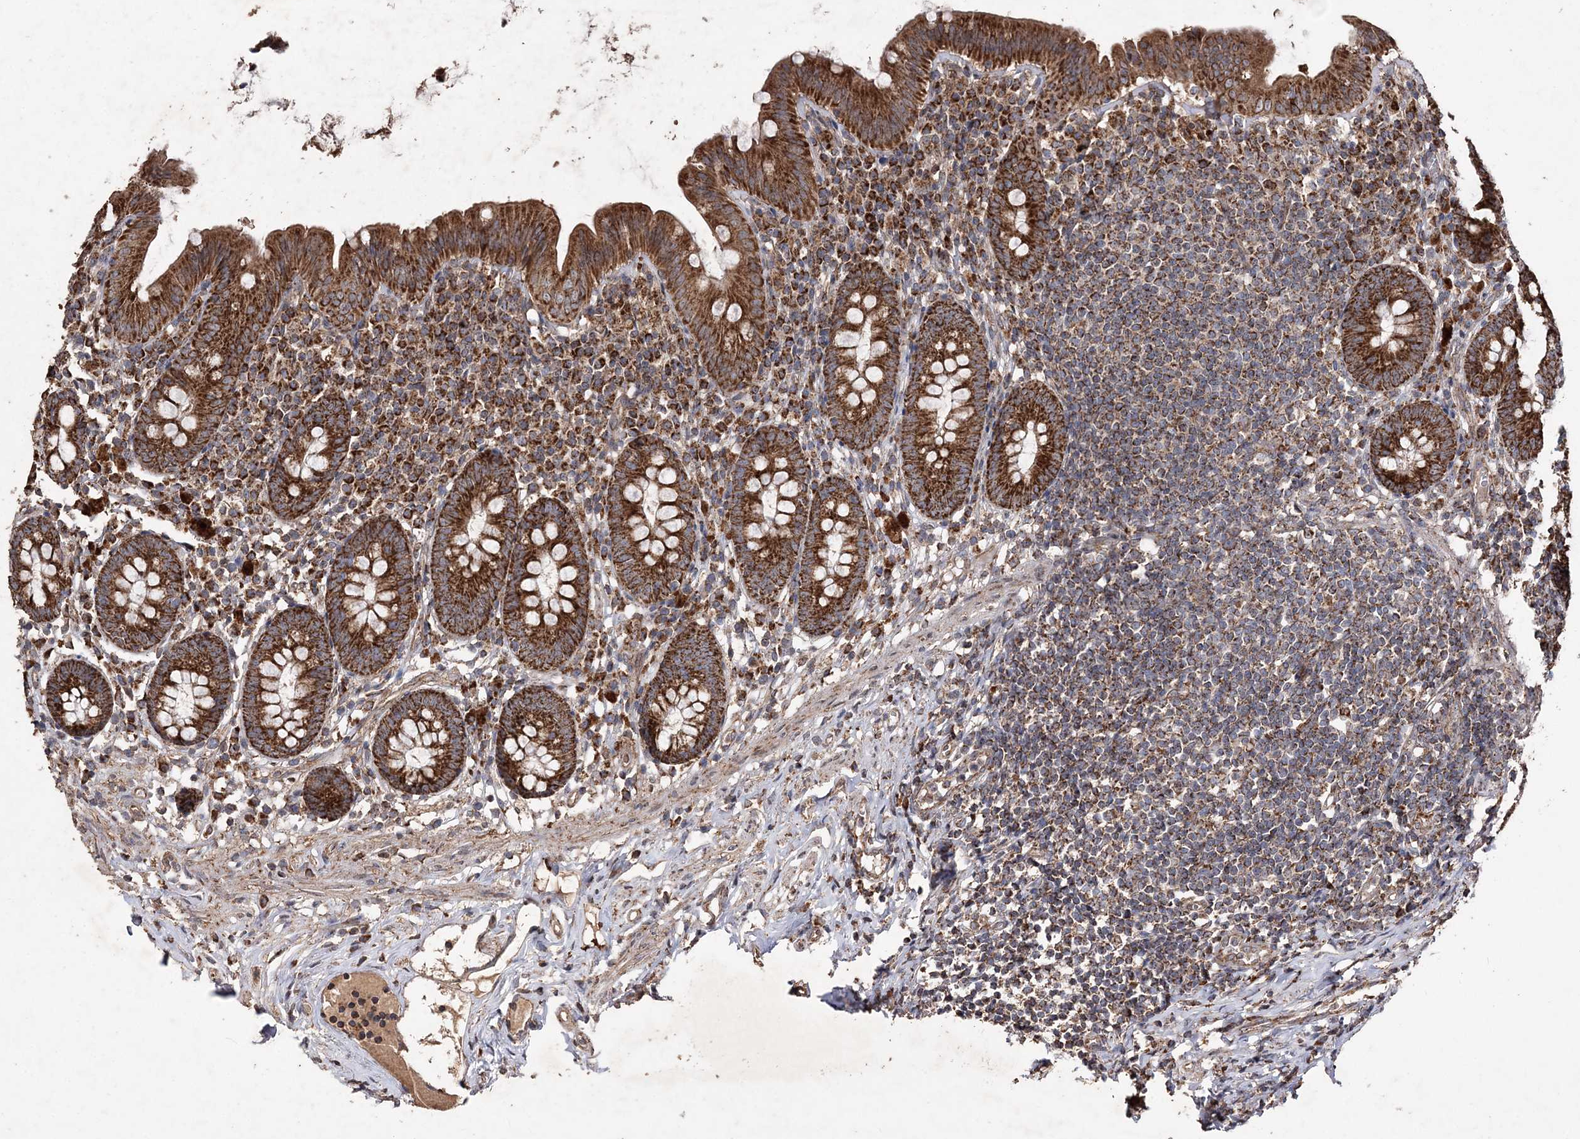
{"staining": {"intensity": "strong", "quantity": ">75%", "location": "cytoplasmic/membranous"}, "tissue": "appendix", "cell_type": "Glandular cells", "image_type": "normal", "snomed": [{"axis": "morphology", "description": "Normal tissue, NOS"}, {"axis": "topography", "description": "Appendix"}], "caption": "Appendix stained with DAB (3,3'-diaminobenzidine) IHC reveals high levels of strong cytoplasmic/membranous positivity in about >75% of glandular cells. The staining was performed using DAB (3,3'-diaminobenzidine), with brown indicating positive protein expression. Nuclei are stained blue with hematoxylin.", "gene": "POC5", "patient": {"sex": "male", "age": 52}}